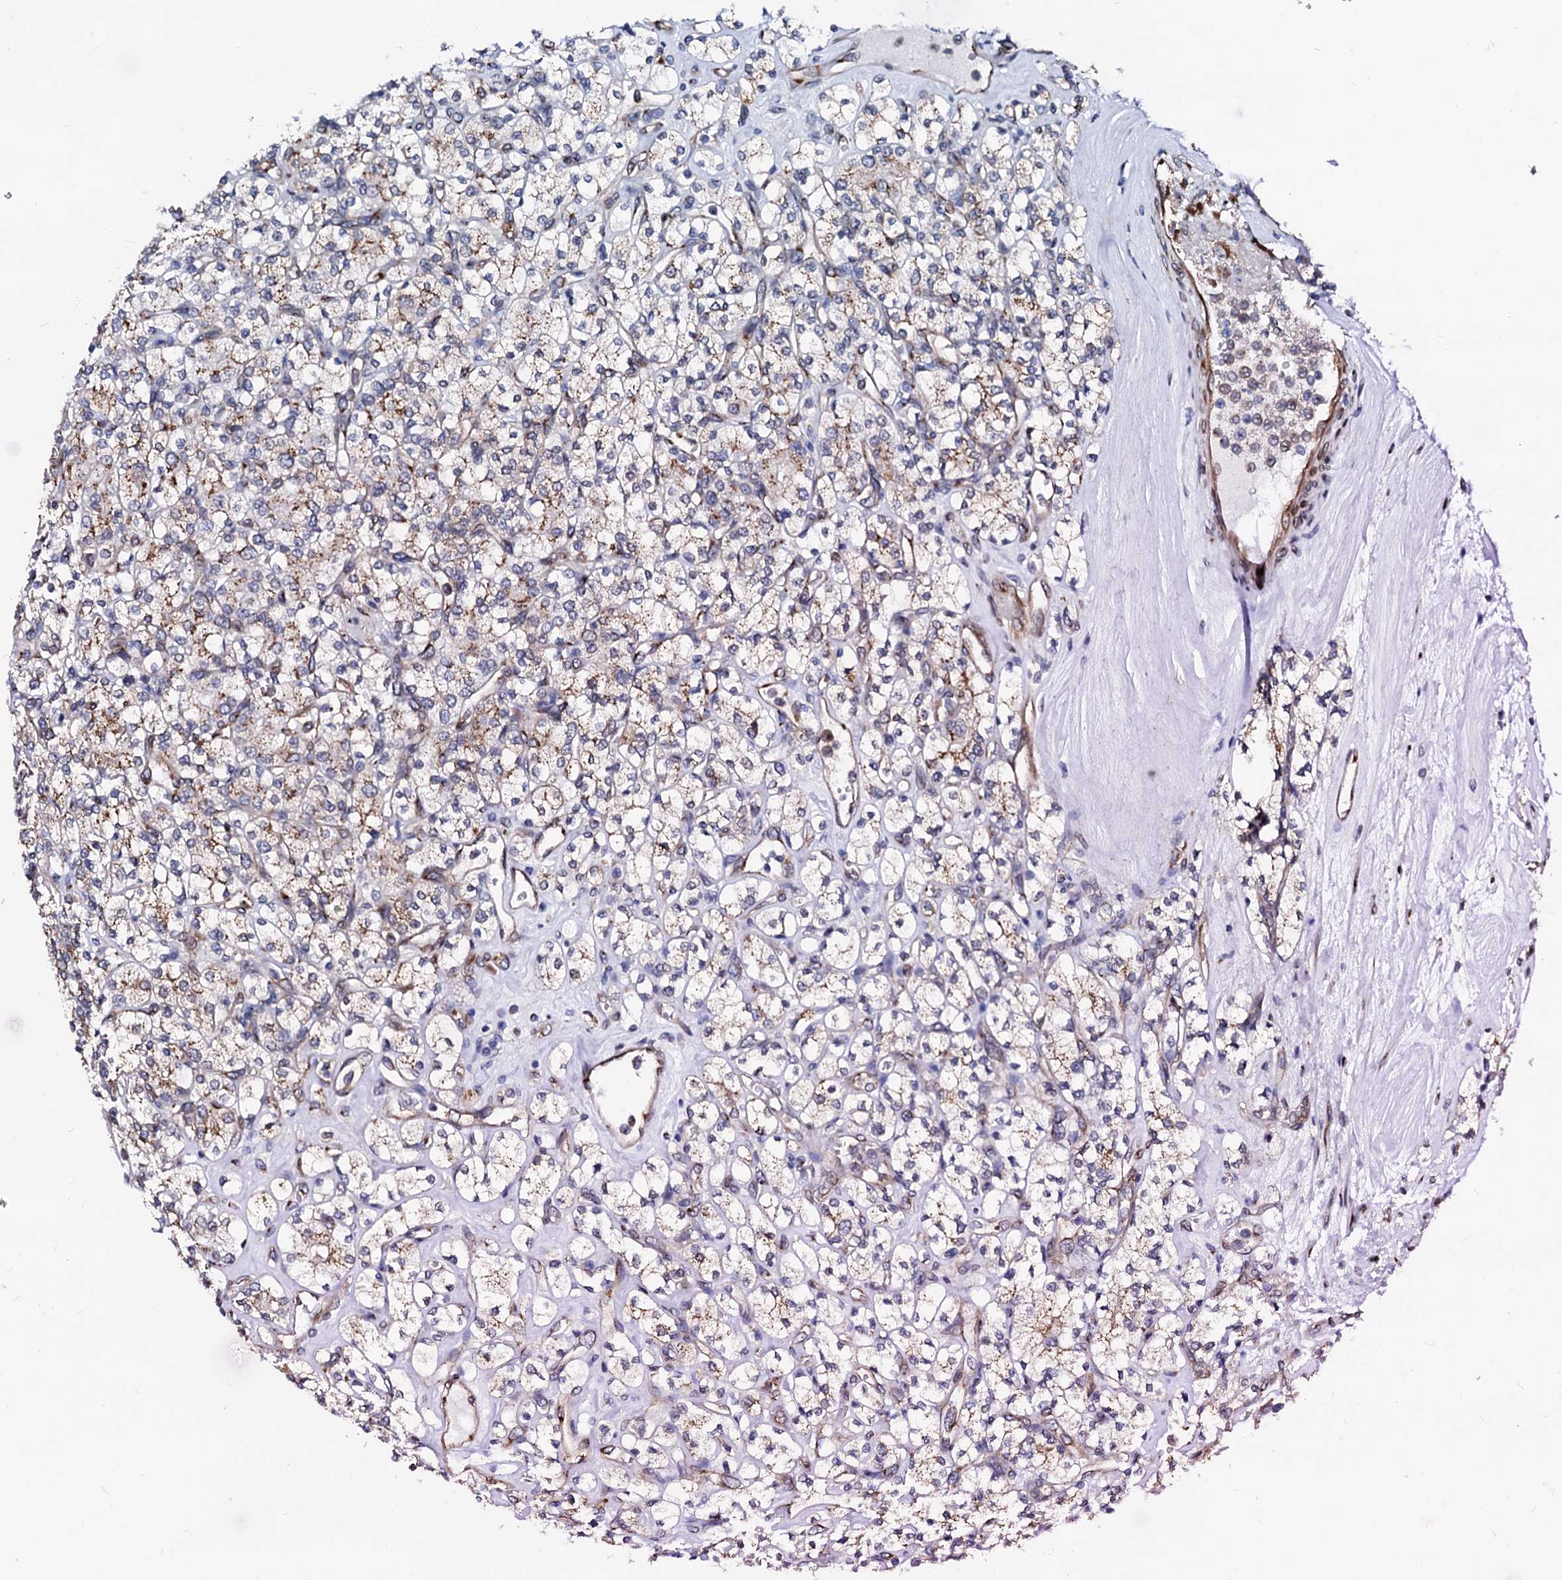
{"staining": {"intensity": "weak", "quantity": ">75%", "location": "cytoplasmic/membranous"}, "tissue": "renal cancer", "cell_type": "Tumor cells", "image_type": "cancer", "snomed": [{"axis": "morphology", "description": "Adenocarcinoma, NOS"}, {"axis": "topography", "description": "Kidney"}], "caption": "A photomicrograph of human renal cancer stained for a protein displays weak cytoplasmic/membranous brown staining in tumor cells.", "gene": "TMCO3", "patient": {"sex": "male", "age": 77}}